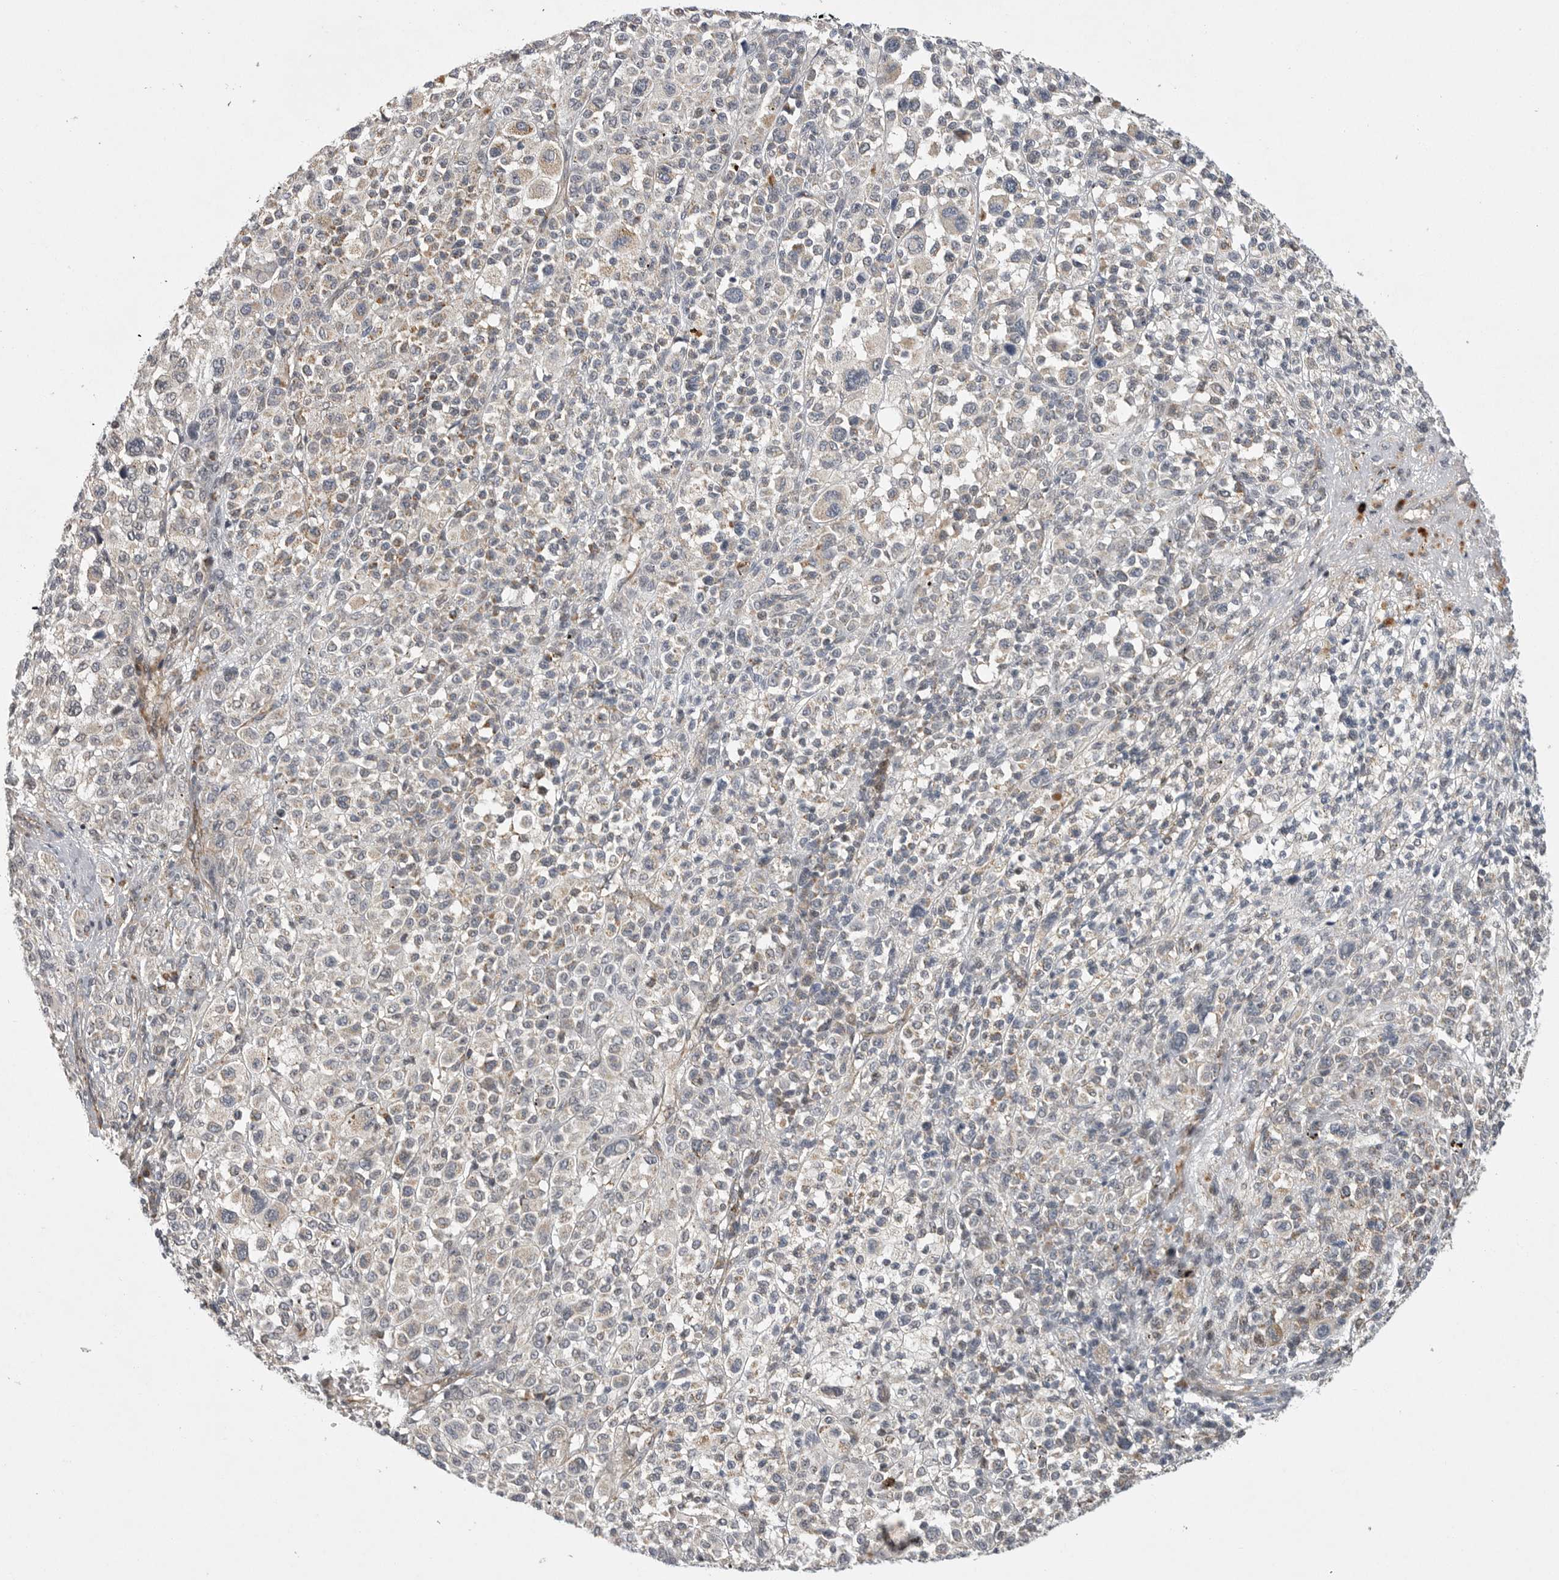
{"staining": {"intensity": "negative", "quantity": "none", "location": "none"}, "tissue": "melanoma", "cell_type": "Tumor cells", "image_type": "cancer", "snomed": [{"axis": "morphology", "description": "Malignant melanoma, Metastatic site"}, {"axis": "topography", "description": "Skin"}], "caption": "Malignant melanoma (metastatic site) was stained to show a protein in brown. There is no significant staining in tumor cells.", "gene": "TMPRSS11F", "patient": {"sex": "female", "age": 74}}